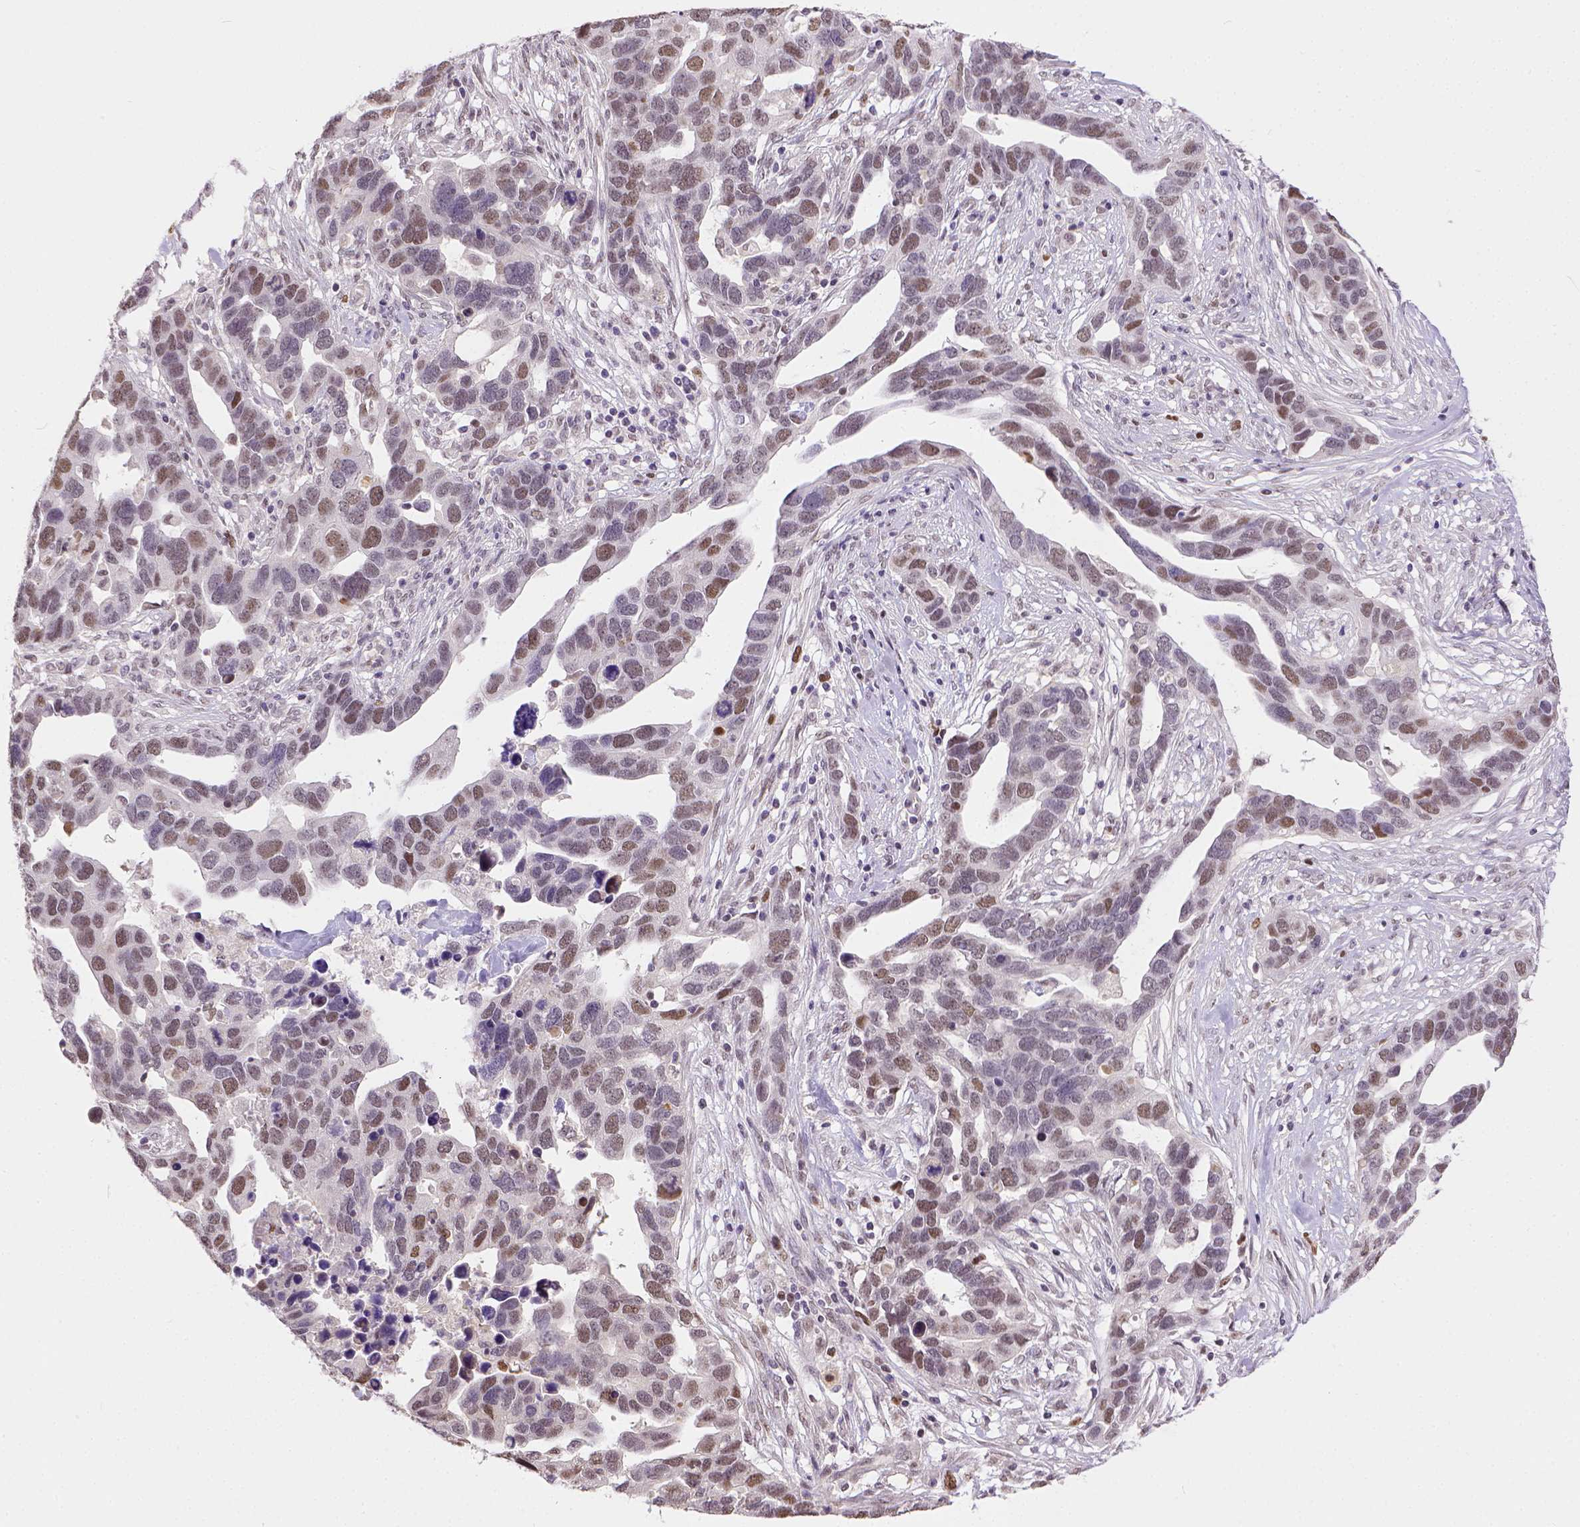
{"staining": {"intensity": "moderate", "quantity": "25%-75%", "location": "nuclear"}, "tissue": "ovarian cancer", "cell_type": "Tumor cells", "image_type": "cancer", "snomed": [{"axis": "morphology", "description": "Cystadenocarcinoma, serous, NOS"}, {"axis": "topography", "description": "Ovary"}], "caption": "Protein analysis of ovarian cancer (serous cystadenocarcinoma) tissue exhibits moderate nuclear expression in about 25%-75% of tumor cells.", "gene": "ERCC1", "patient": {"sex": "female", "age": 54}}